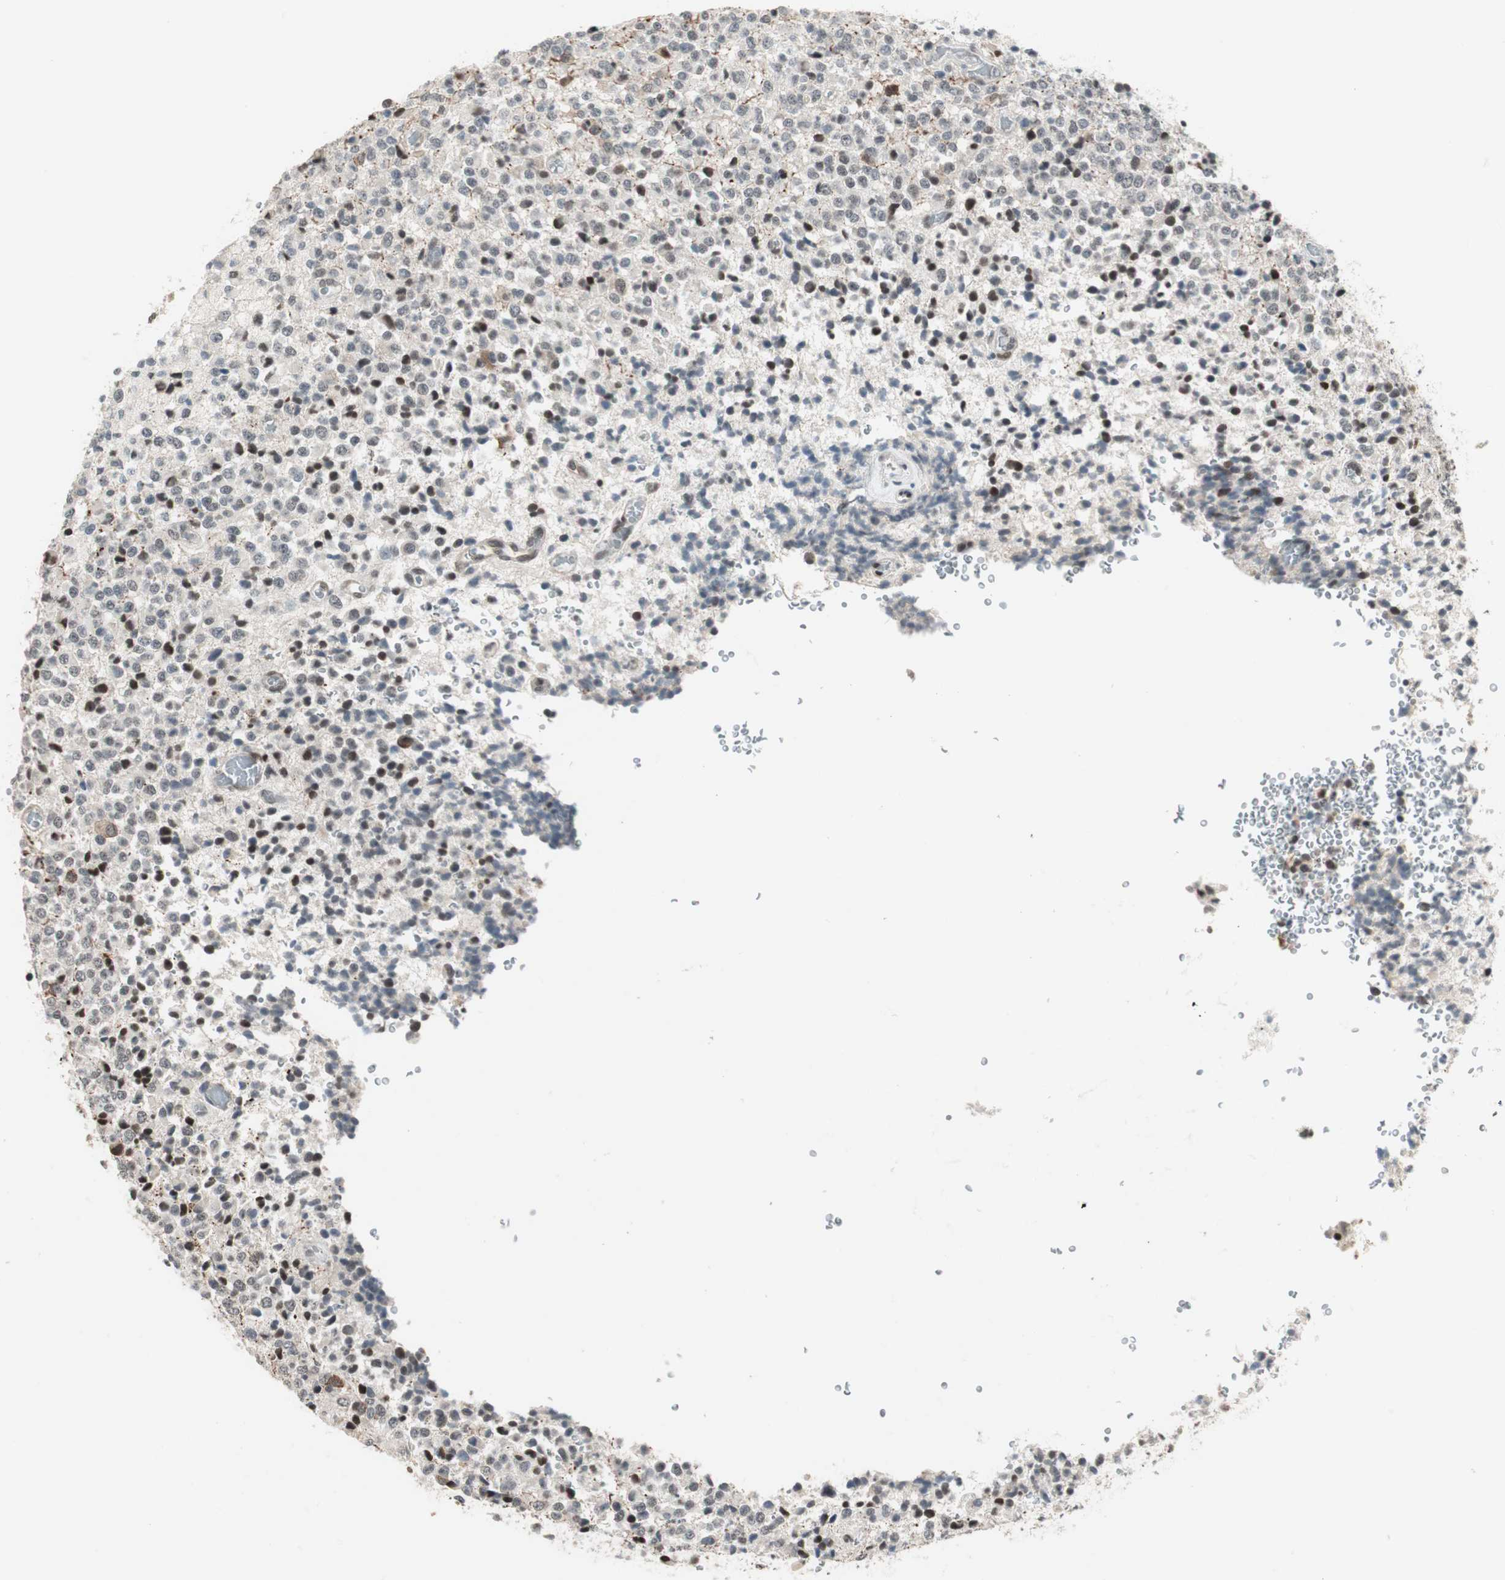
{"staining": {"intensity": "moderate", "quantity": "25%-75%", "location": "nuclear"}, "tissue": "glioma", "cell_type": "Tumor cells", "image_type": "cancer", "snomed": [{"axis": "morphology", "description": "Glioma, malignant, High grade"}, {"axis": "topography", "description": "pancreas cauda"}], "caption": "There is medium levels of moderate nuclear expression in tumor cells of glioma, as demonstrated by immunohistochemical staining (brown color).", "gene": "ZBTB17", "patient": {"sex": "male", "age": 60}}